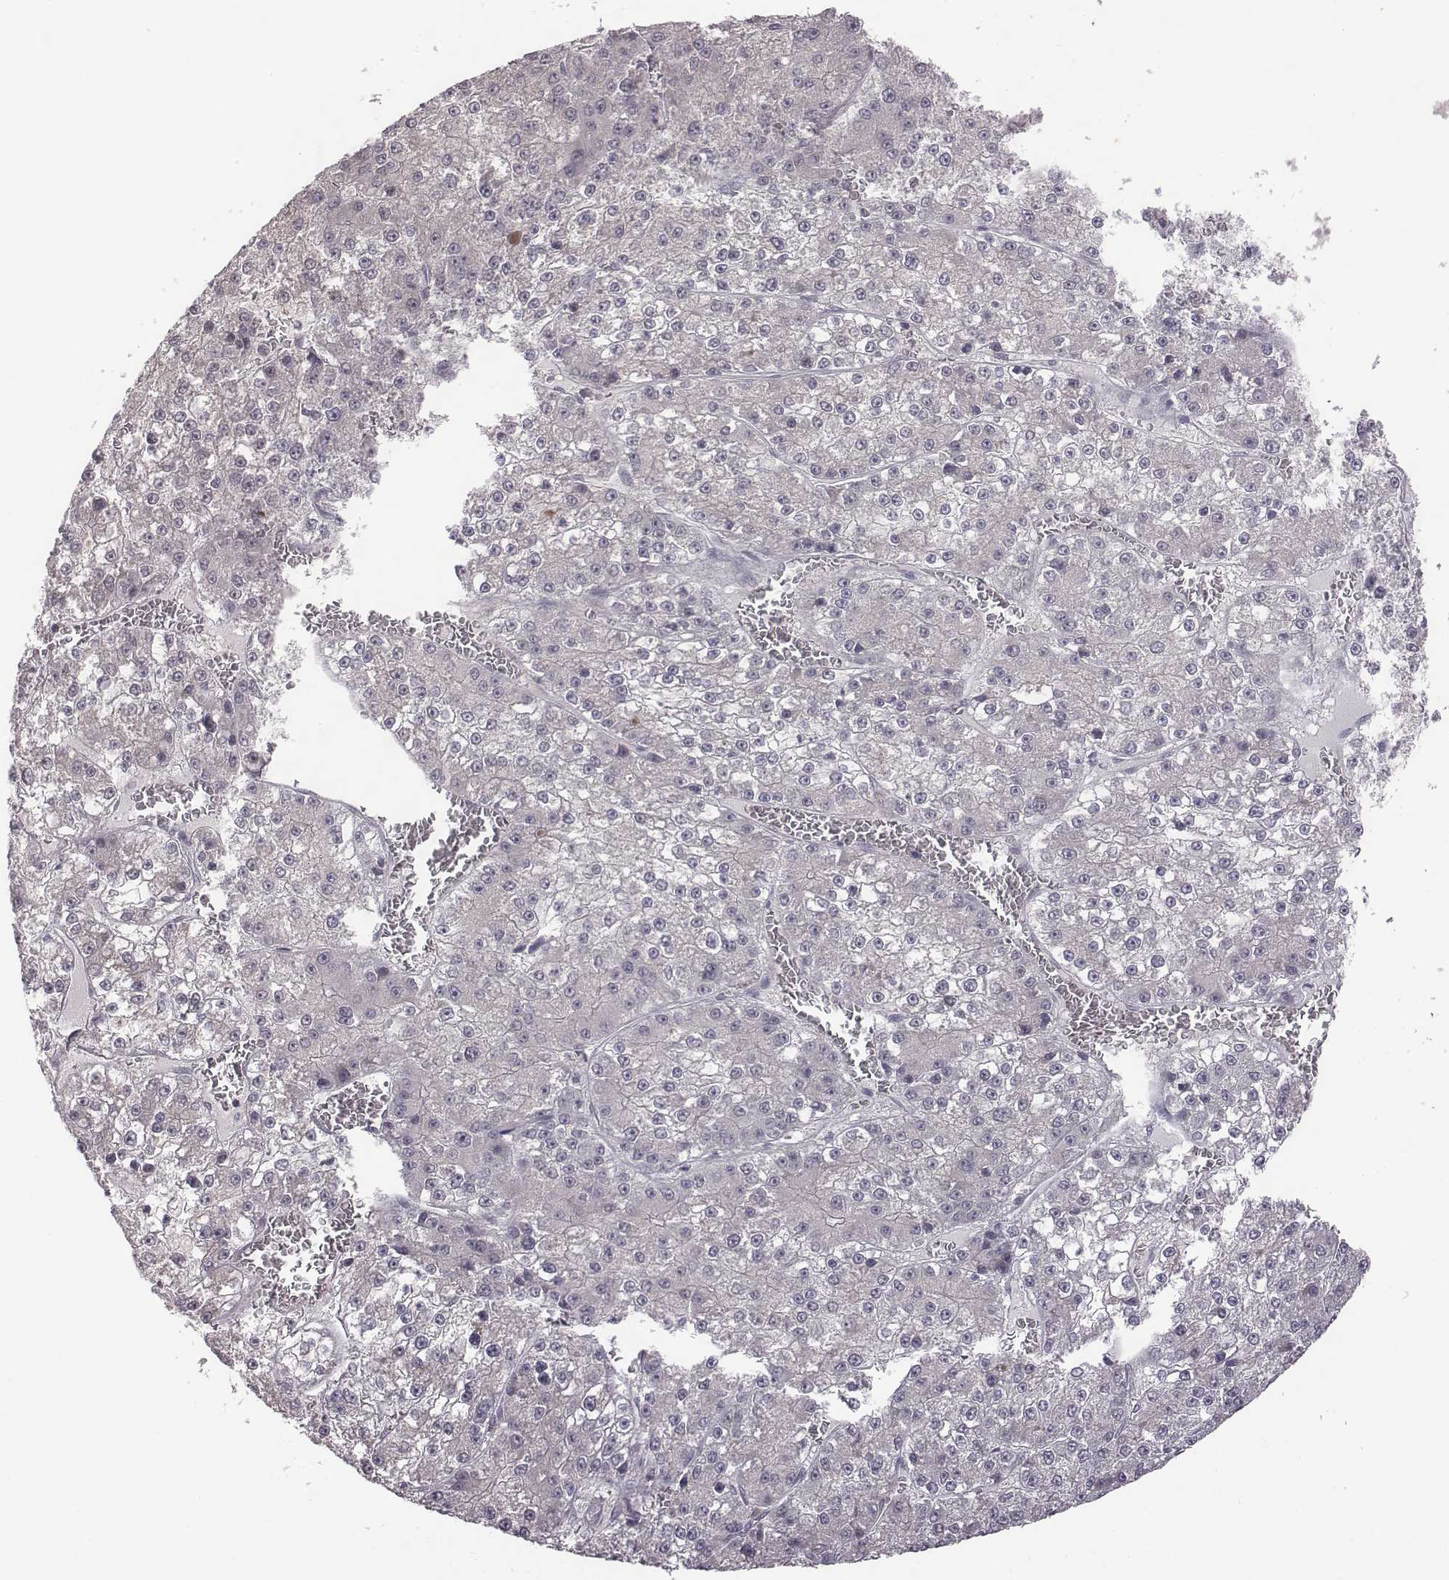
{"staining": {"intensity": "negative", "quantity": "none", "location": "none"}, "tissue": "liver cancer", "cell_type": "Tumor cells", "image_type": "cancer", "snomed": [{"axis": "morphology", "description": "Carcinoma, Hepatocellular, NOS"}, {"axis": "topography", "description": "Liver"}], "caption": "Human liver cancer stained for a protein using immunohistochemistry (IHC) shows no positivity in tumor cells.", "gene": "BICDL1", "patient": {"sex": "female", "age": 73}}